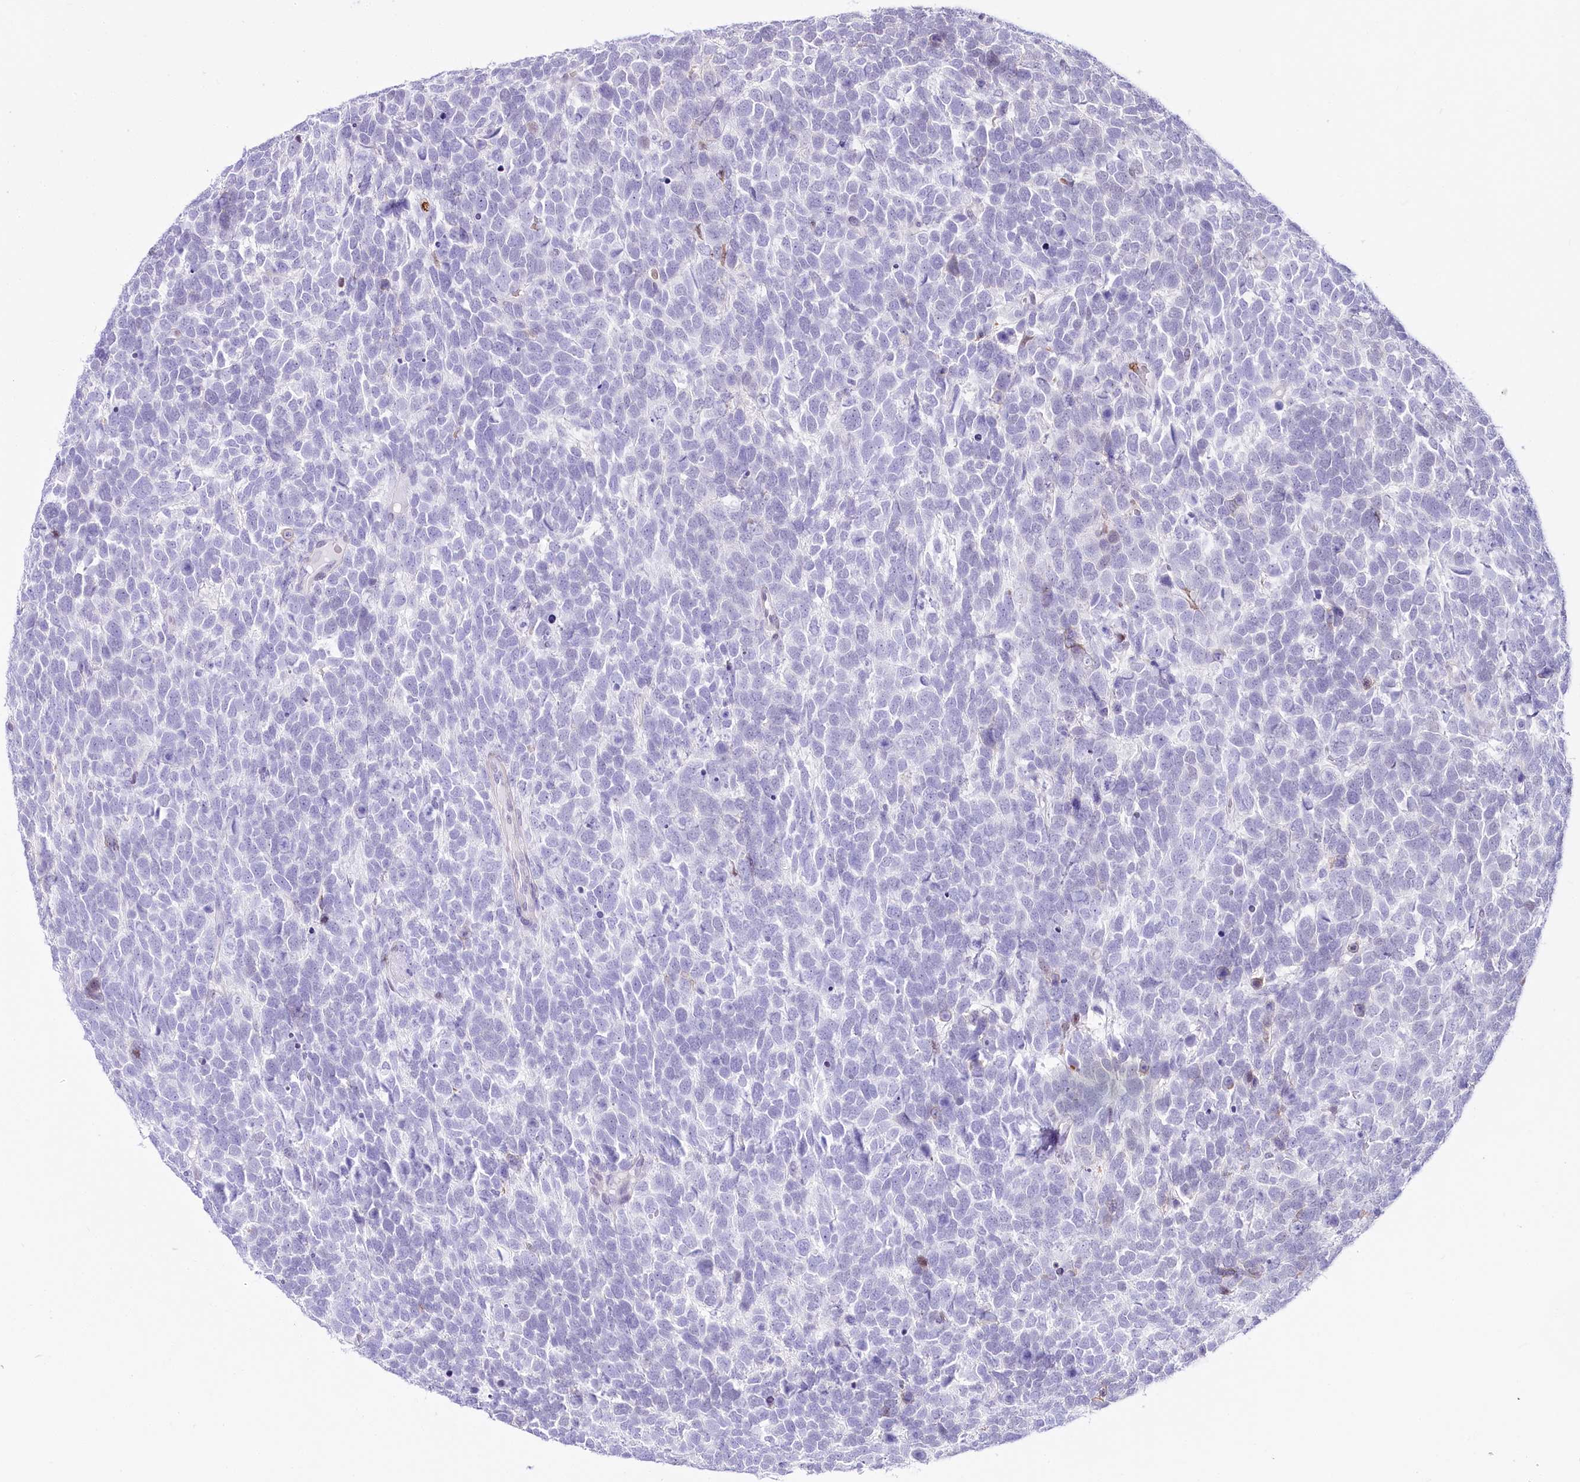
{"staining": {"intensity": "negative", "quantity": "none", "location": "none"}, "tissue": "urothelial cancer", "cell_type": "Tumor cells", "image_type": "cancer", "snomed": [{"axis": "morphology", "description": "Urothelial carcinoma, High grade"}, {"axis": "topography", "description": "Urinary bladder"}], "caption": "A histopathology image of human urothelial carcinoma (high-grade) is negative for staining in tumor cells. (Brightfield microscopy of DAB IHC at high magnification).", "gene": "PTMS", "patient": {"sex": "female", "age": 82}}